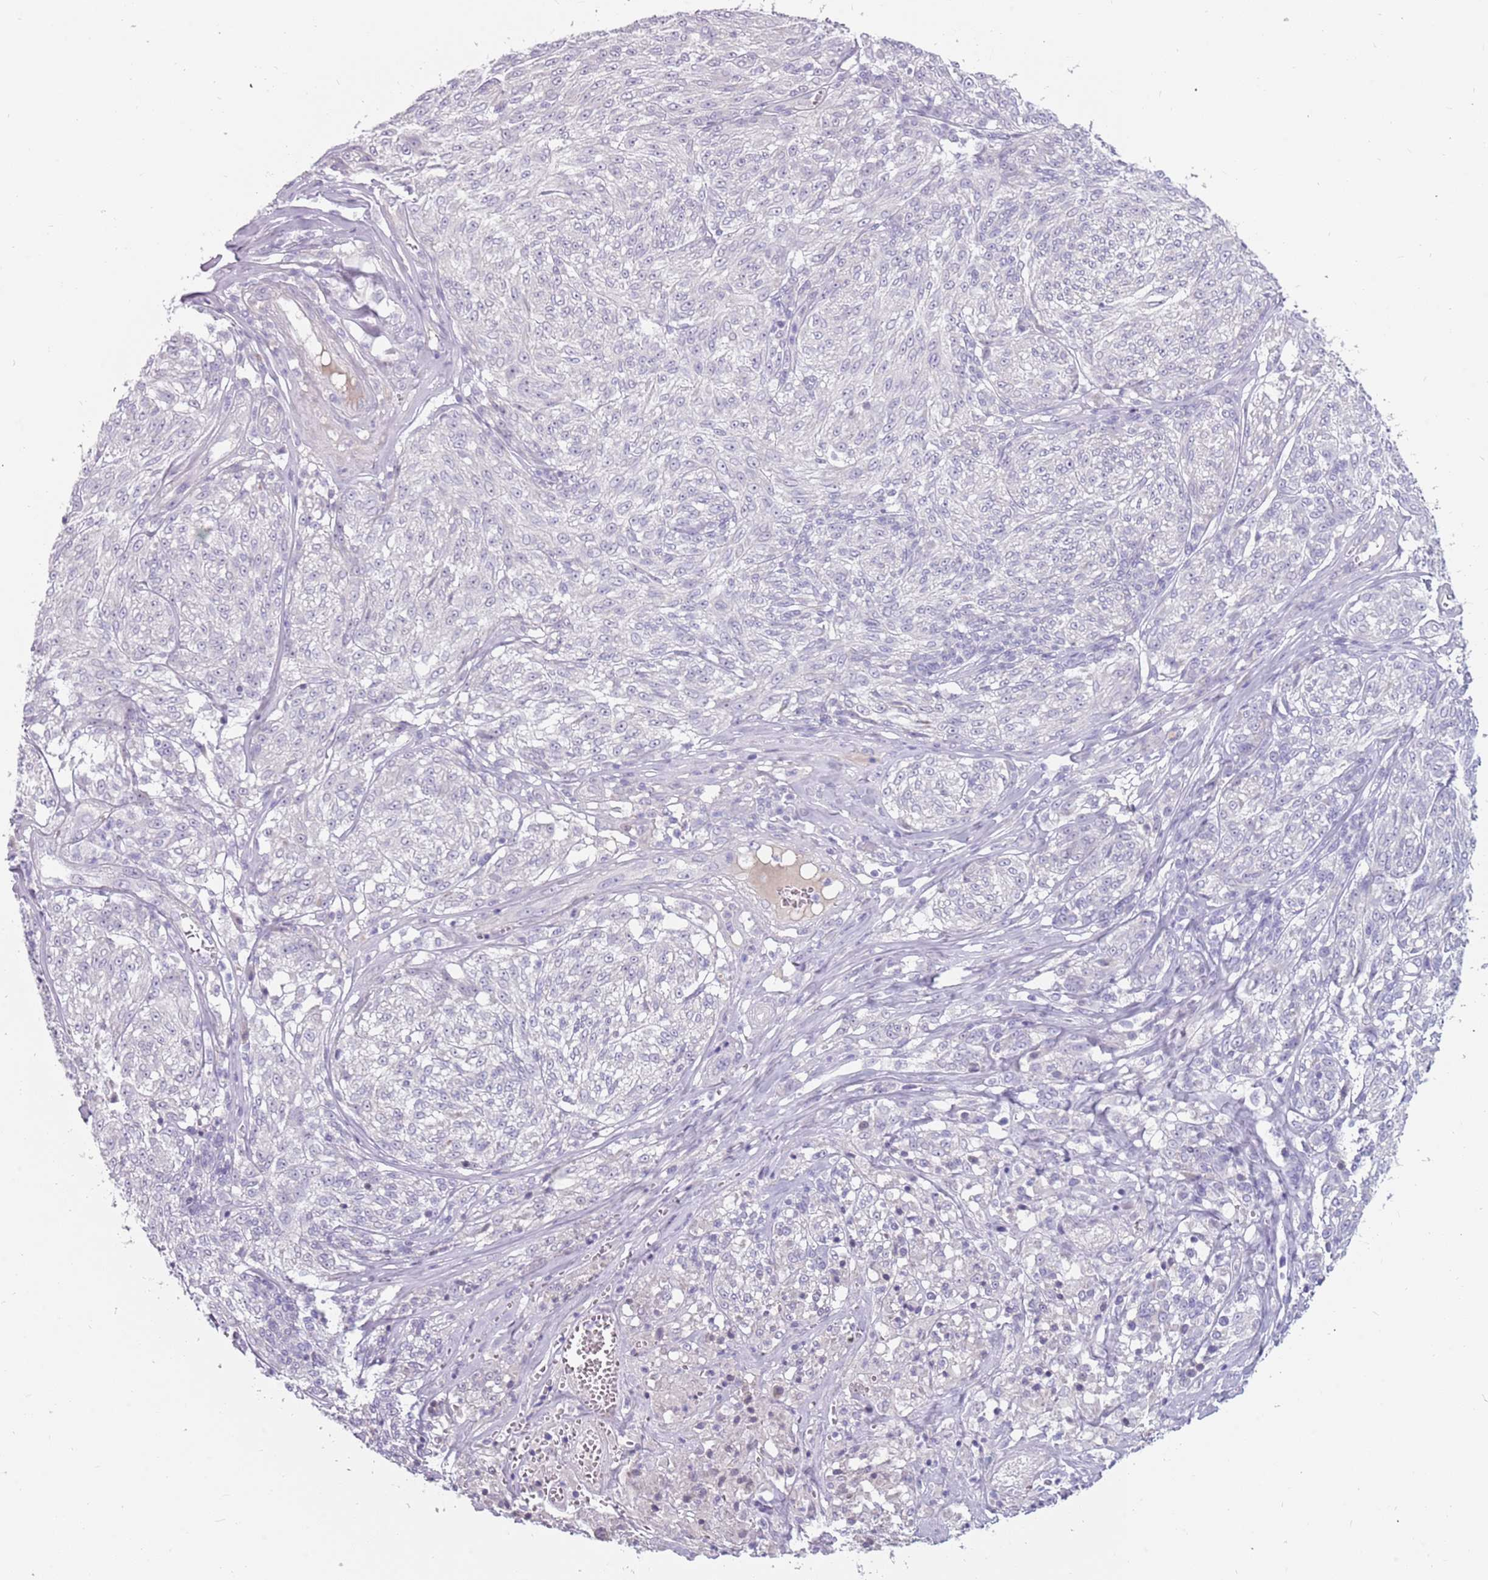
{"staining": {"intensity": "negative", "quantity": "none", "location": "none"}, "tissue": "melanoma", "cell_type": "Tumor cells", "image_type": "cancer", "snomed": [{"axis": "morphology", "description": "Malignant melanoma, NOS"}, {"axis": "topography", "description": "Skin"}], "caption": "DAB (3,3'-diaminobenzidine) immunohistochemical staining of human melanoma displays no significant positivity in tumor cells.", "gene": "DDX4", "patient": {"sex": "female", "age": 63}}